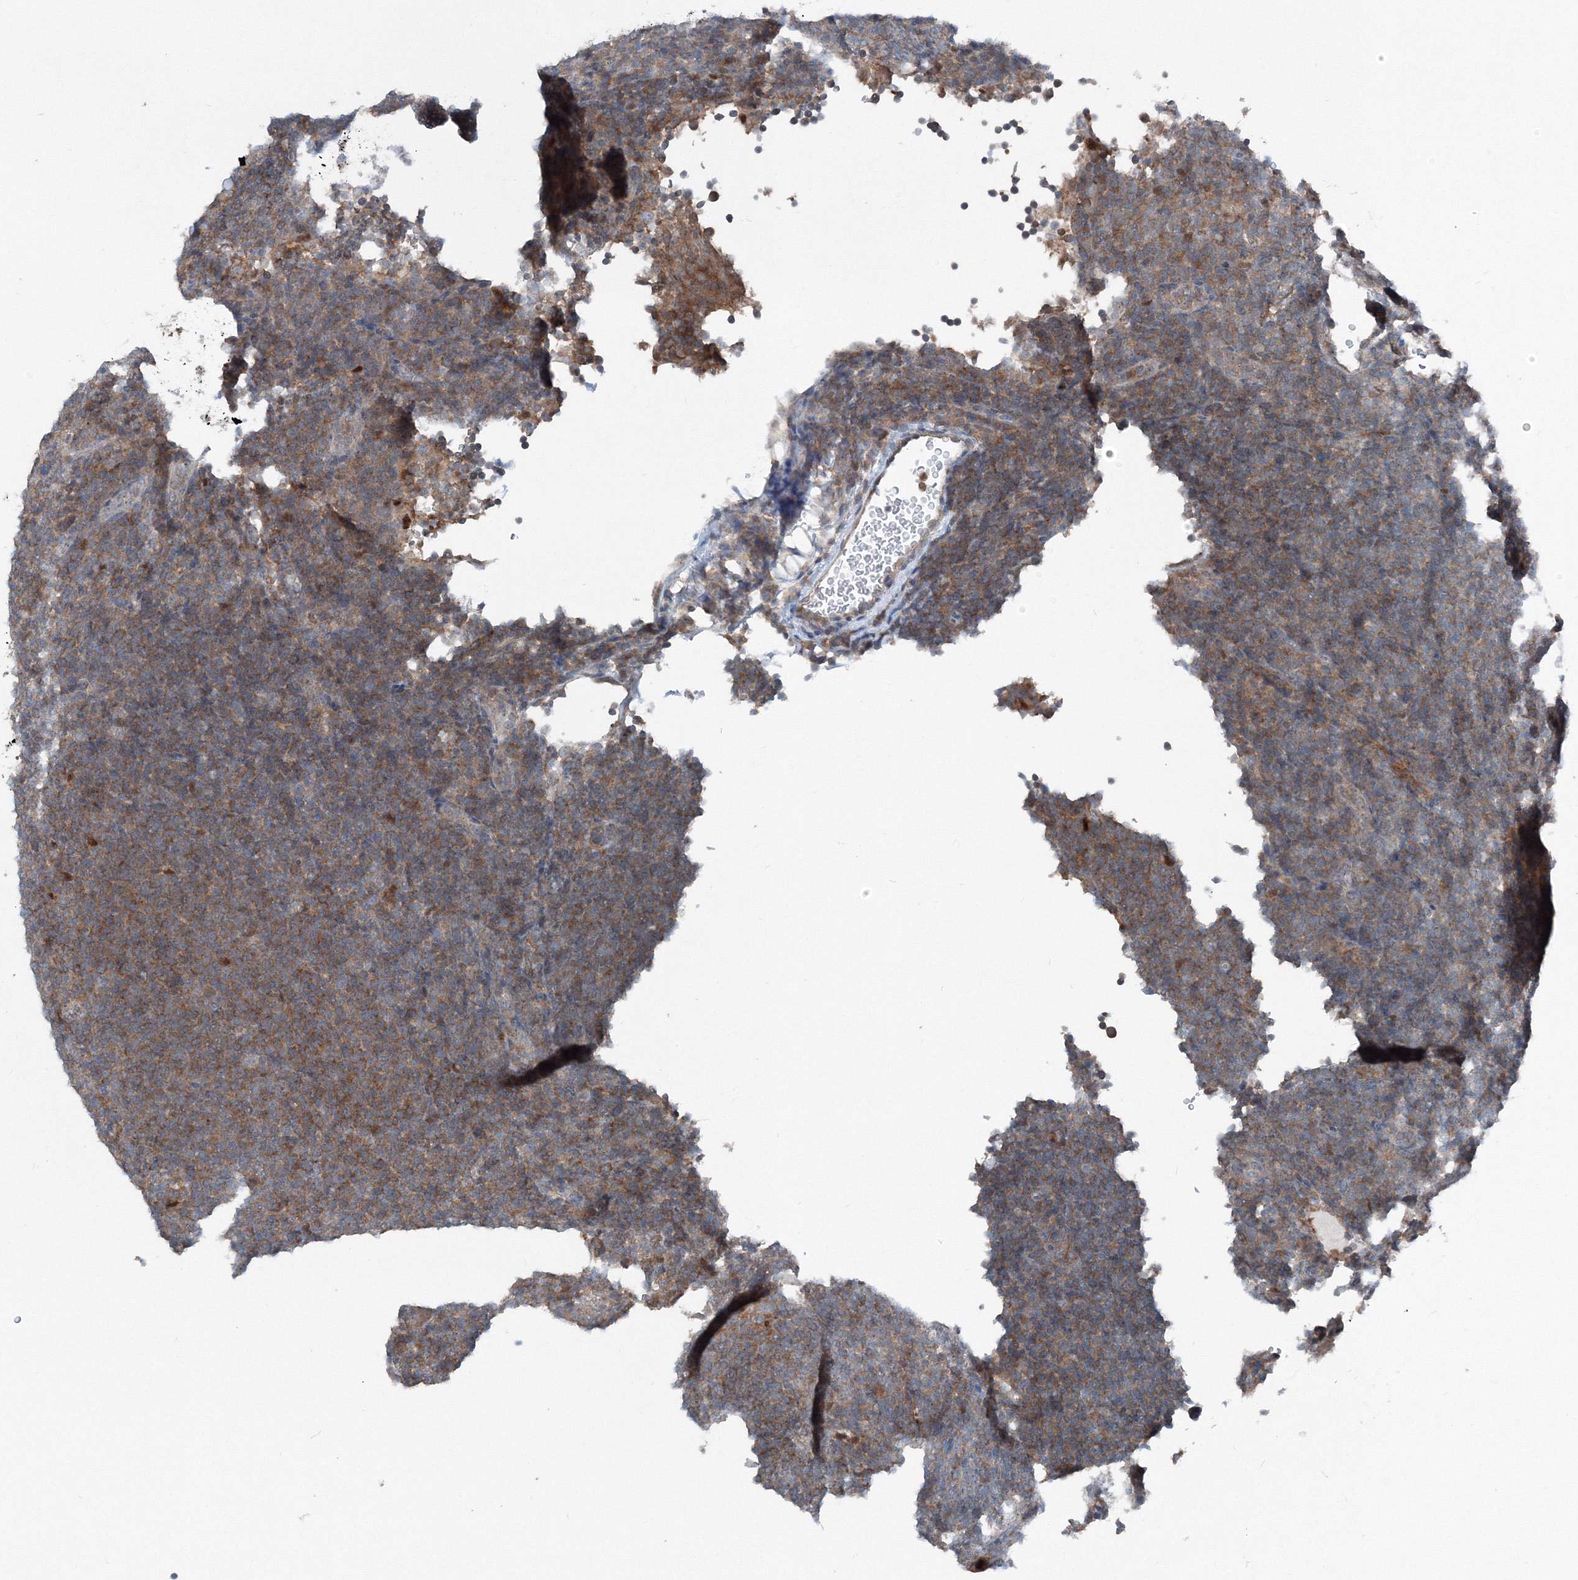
{"staining": {"intensity": "weak", "quantity": "25%-75%", "location": "cytoplasmic/membranous"}, "tissue": "lymphoma", "cell_type": "Tumor cells", "image_type": "cancer", "snomed": [{"axis": "morphology", "description": "Hodgkin's disease, NOS"}, {"axis": "topography", "description": "Lymph node"}], "caption": "Tumor cells show low levels of weak cytoplasmic/membranous staining in approximately 25%-75% of cells in human lymphoma. The protein of interest is stained brown, and the nuclei are stained in blue (DAB (3,3'-diaminobenzidine) IHC with brightfield microscopy, high magnification).", "gene": "TPRKB", "patient": {"sex": "female", "age": 57}}